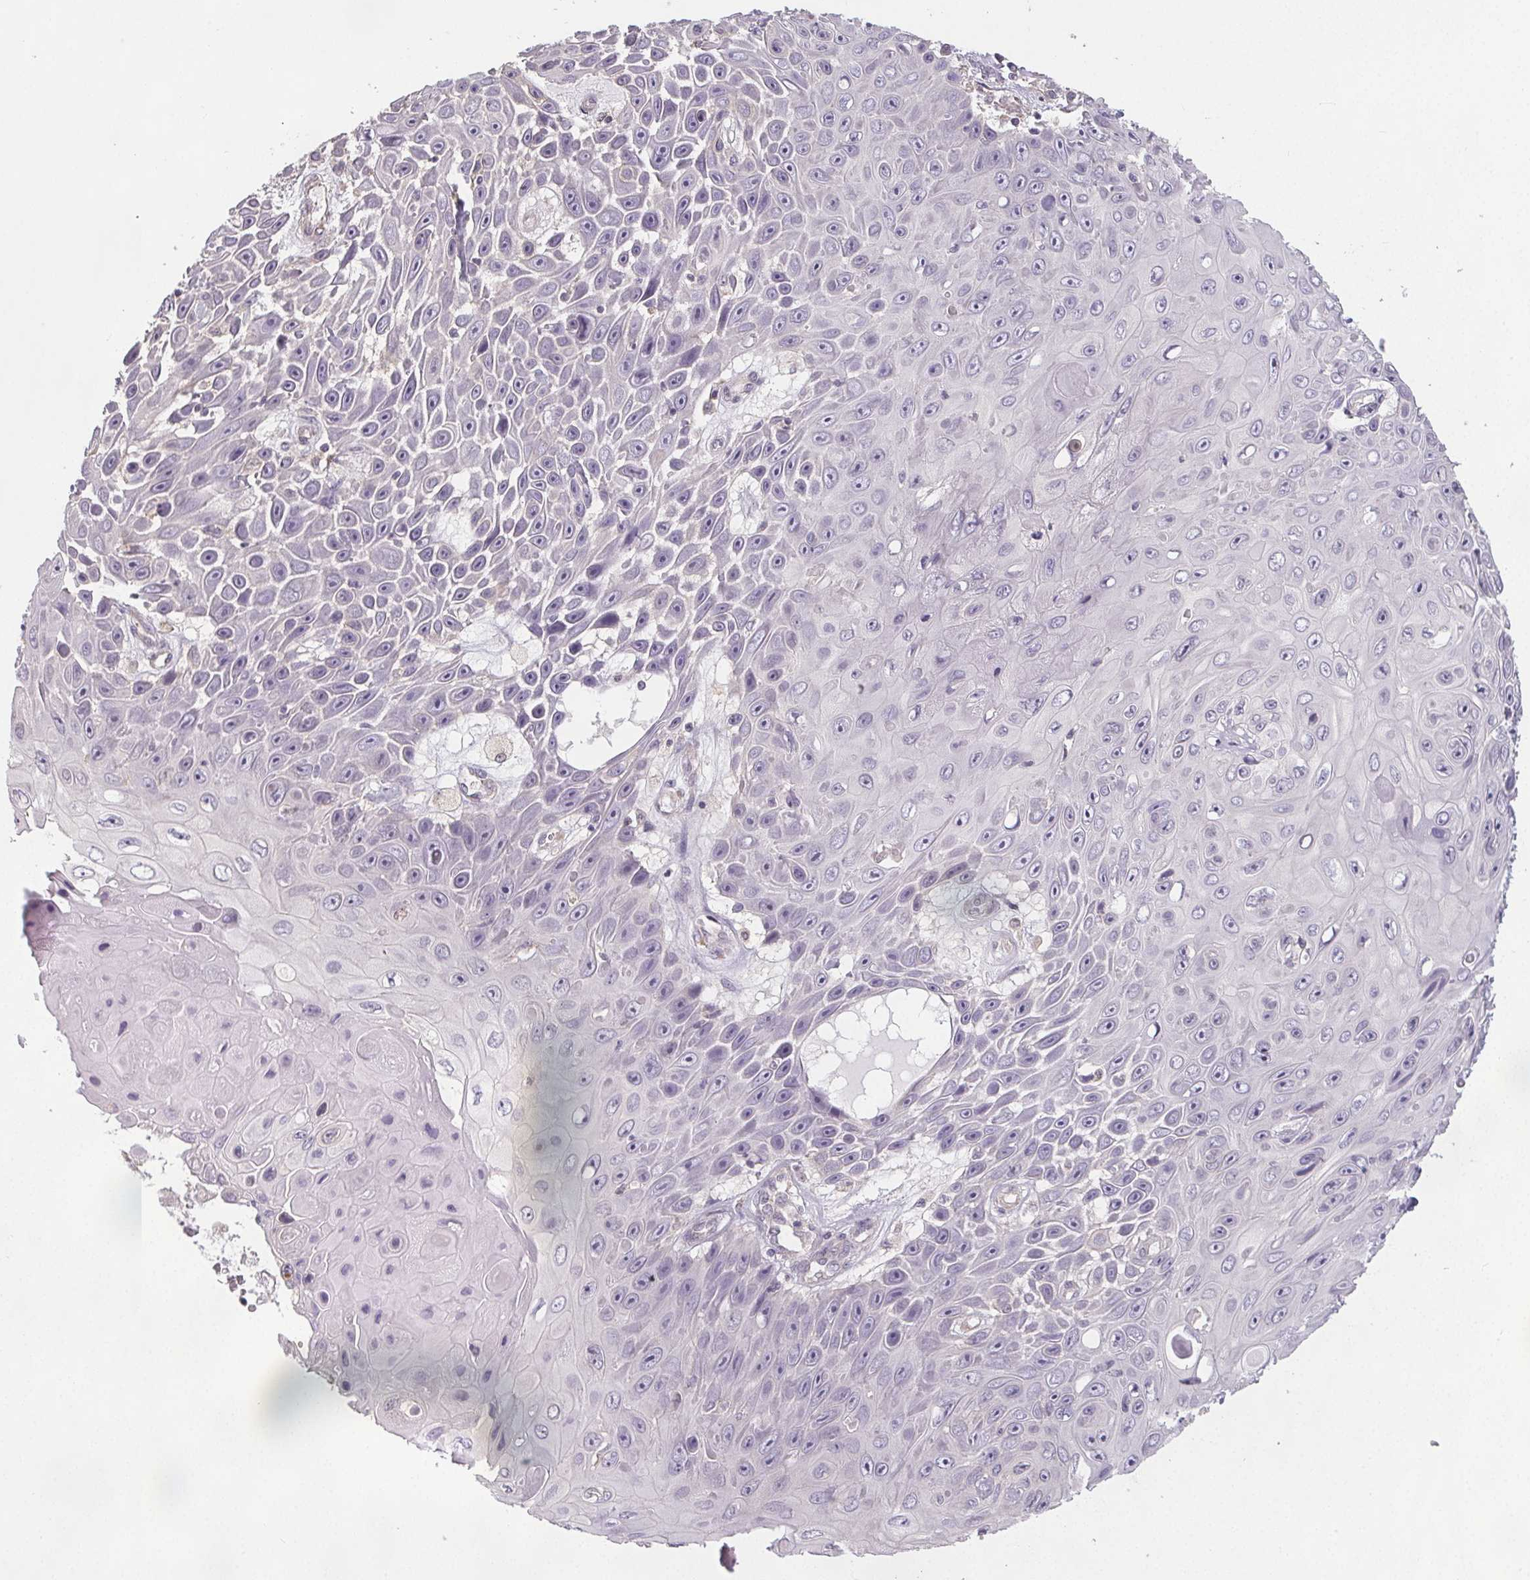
{"staining": {"intensity": "negative", "quantity": "none", "location": "none"}, "tissue": "skin cancer", "cell_type": "Tumor cells", "image_type": "cancer", "snomed": [{"axis": "morphology", "description": "Squamous cell carcinoma, NOS"}, {"axis": "topography", "description": "Skin"}], "caption": "Tumor cells are negative for protein expression in human skin cancer. Brightfield microscopy of immunohistochemistry stained with DAB (3,3'-diaminobenzidine) (brown) and hematoxylin (blue), captured at high magnification.", "gene": "SLC26A2", "patient": {"sex": "male", "age": 82}}